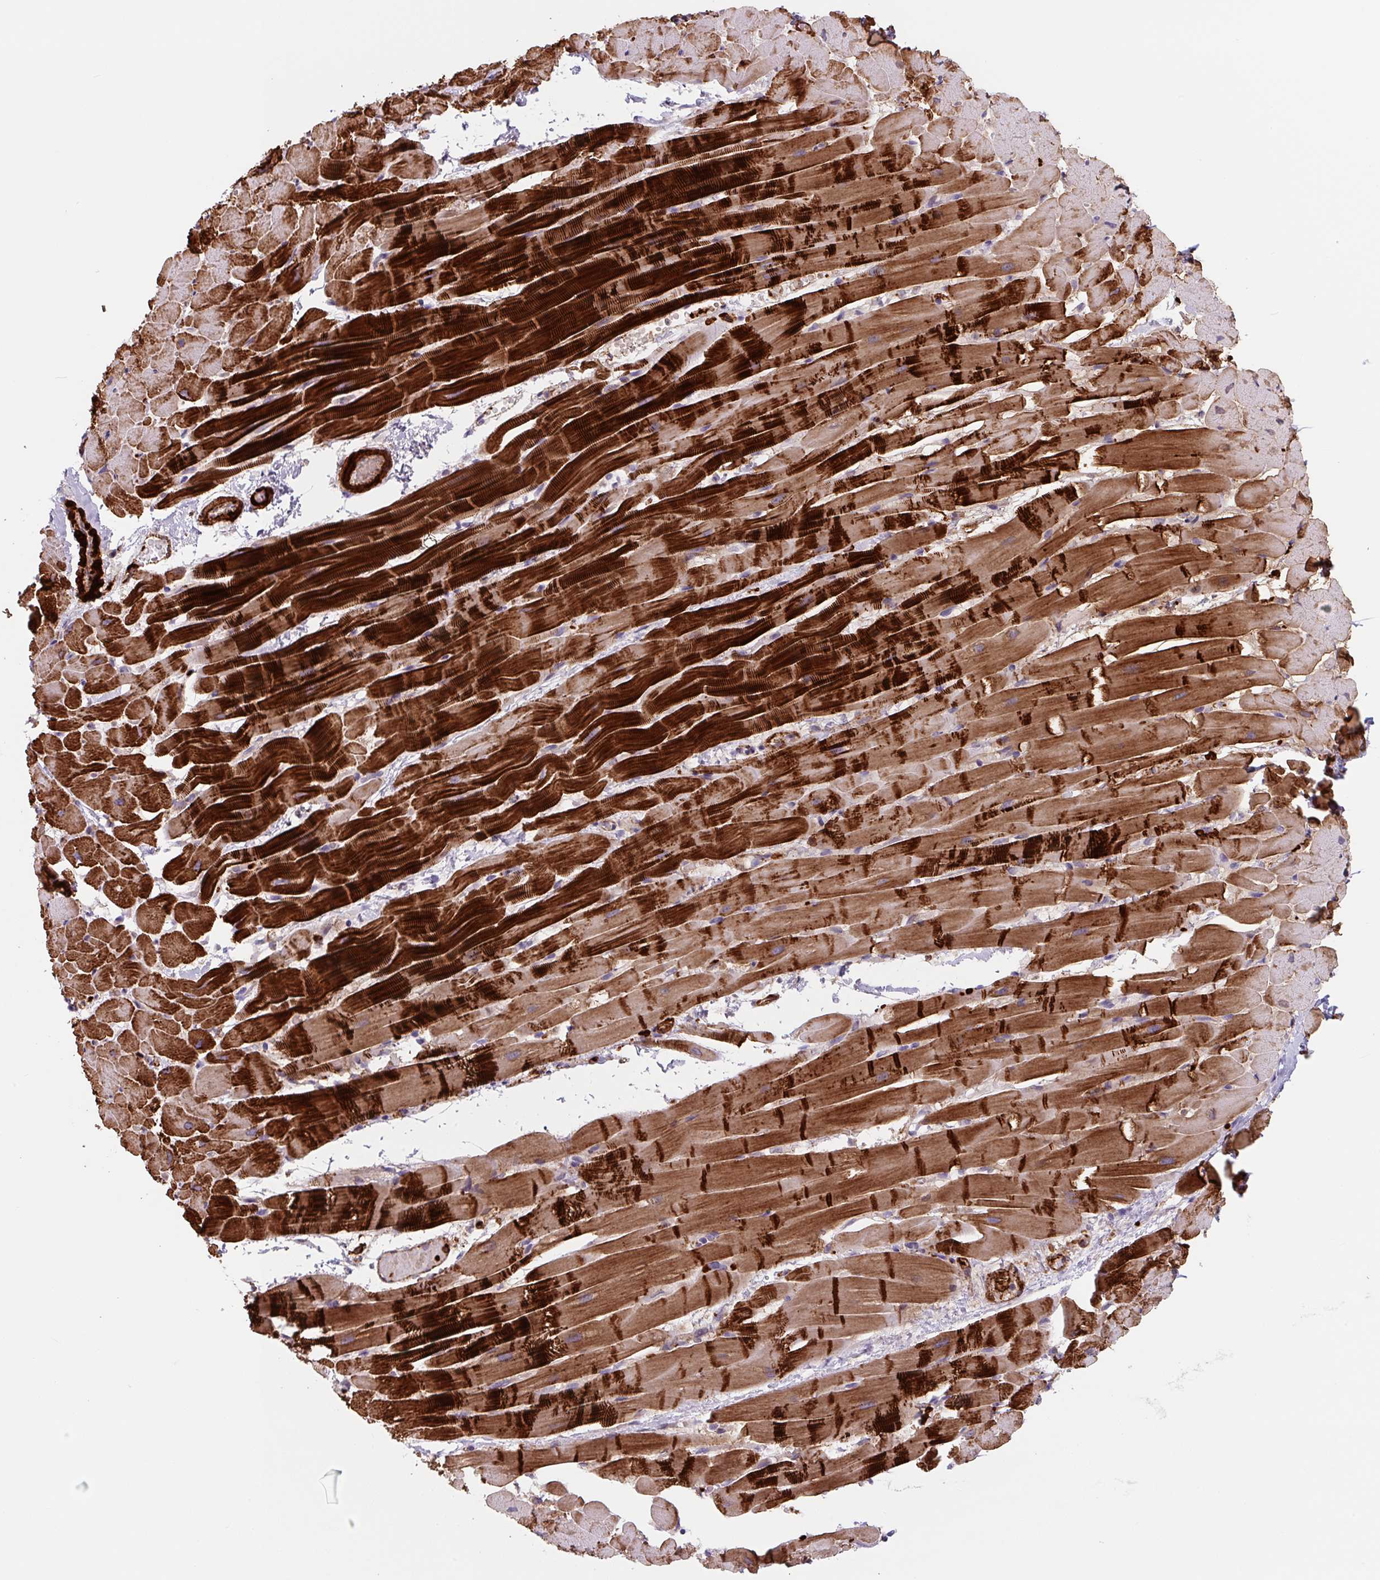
{"staining": {"intensity": "strong", "quantity": ">75%", "location": "cytoplasmic/membranous"}, "tissue": "heart muscle", "cell_type": "Cardiomyocytes", "image_type": "normal", "snomed": [{"axis": "morphology", "description": "Normal tissue, NOS"}, {"axis": "topography", "description": "Heart"}], "caption": "A high-resolution photomicrograph shows immunohistochemistry staining of benign heart muscle, which reveals strong cytoplasmic/membranous staining in approximately >75% of cardiomyocytes. (DAB (3,3'-diaminobenzidine) IHC, brown staining for protein, blue staining for nuclei).", "gene": "DHFR2", "patient": {"sex": "male", "age": 37}}